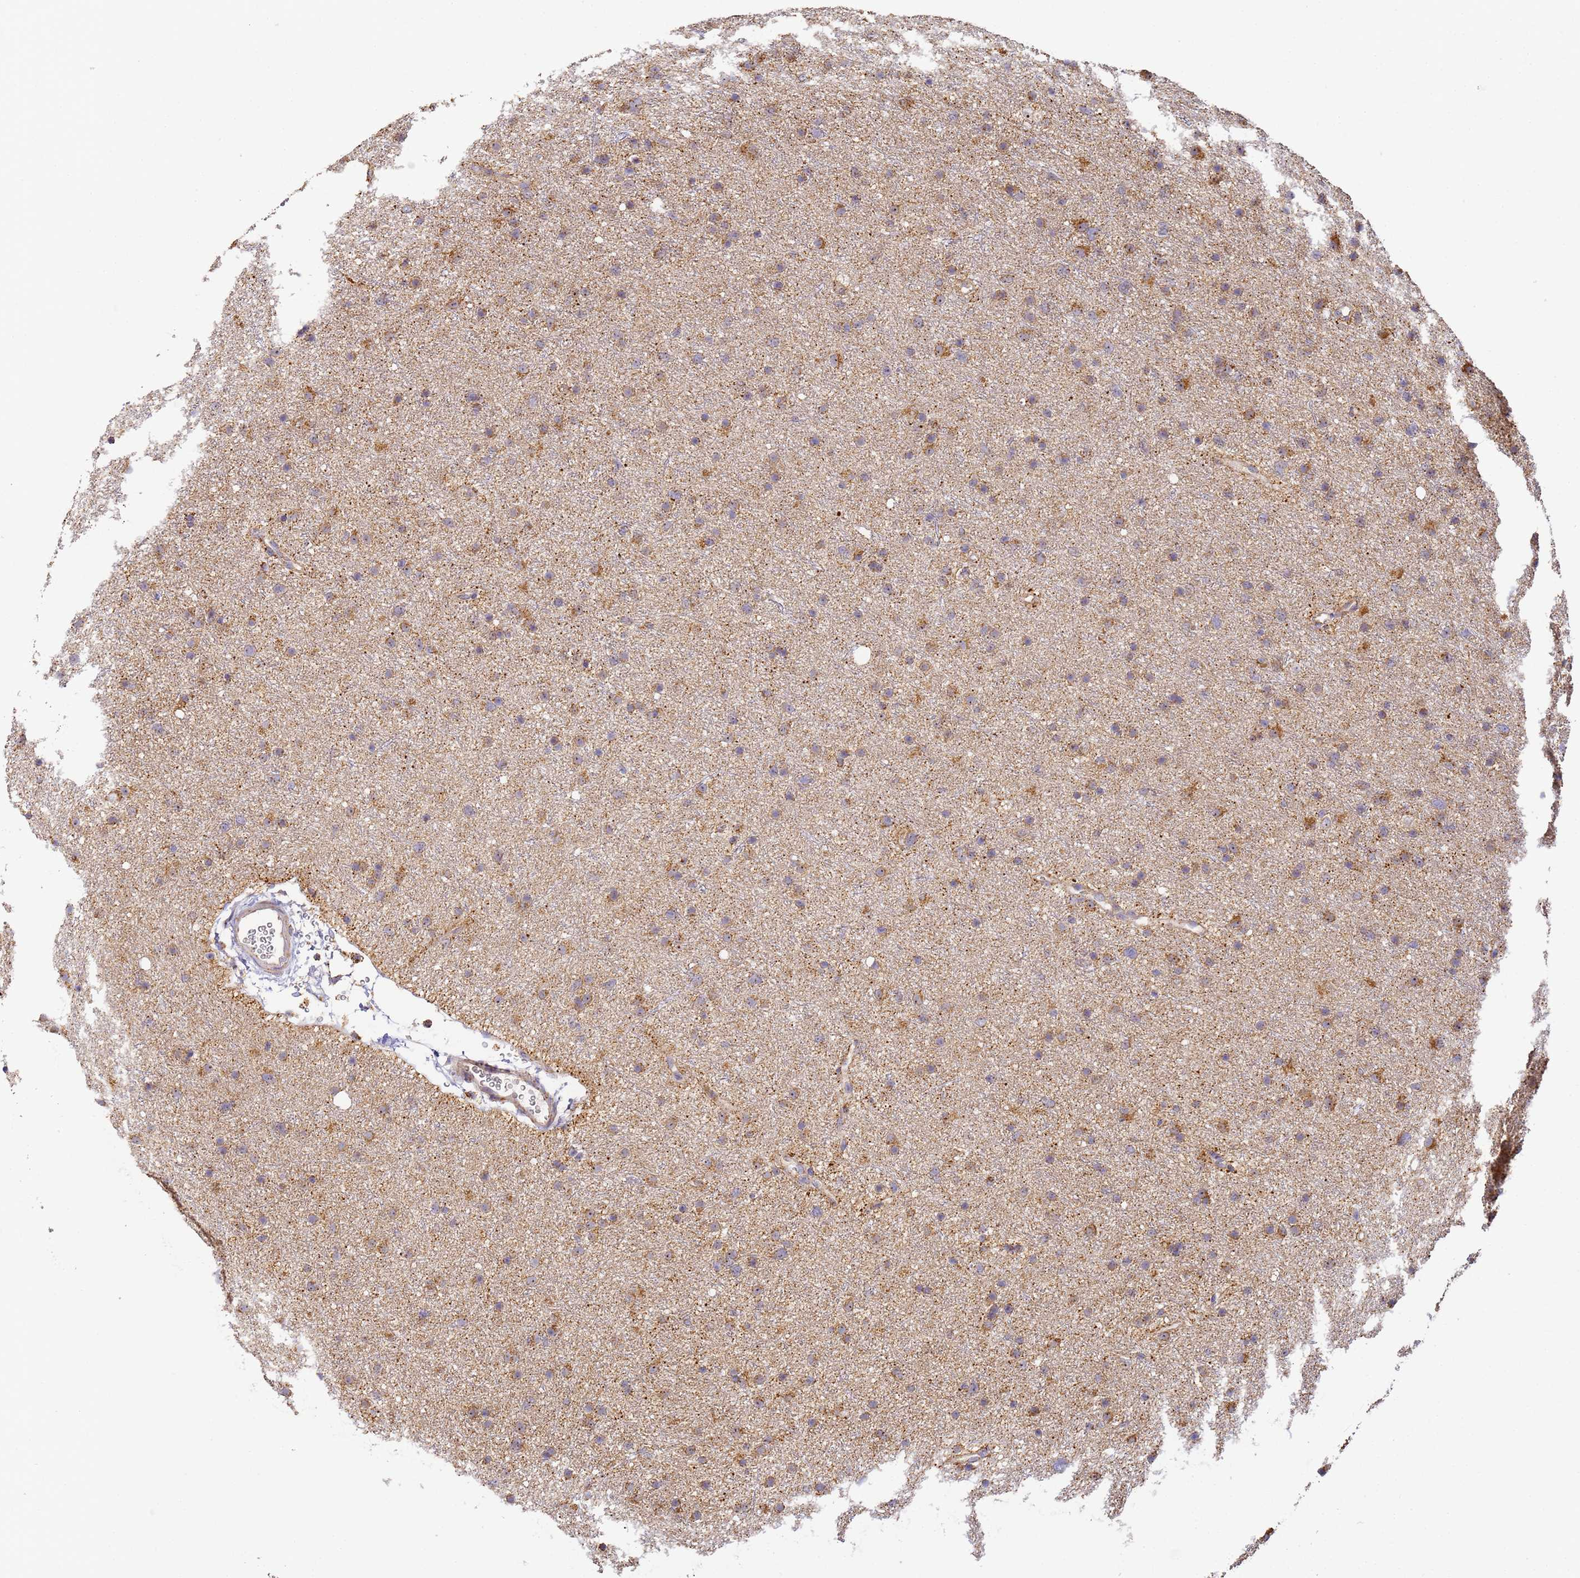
{"staining": {"intensity": "moderate", "quantity": "25%-75%", "location": "cytoplasmic/membranous"}, "tissue": "glioma", "cell_type": "Tumor cells", "image_type": "cancer", "snomed": [{"axis": "morphology", "description": "Glioma, malignant, Low grade"}, {"axis": "topography", "description": "Cerebral cortex"}], "caption": "The immunohistochemical stain labels moderate cytoplasmic/membranous staining in tumor cells of low-grade glioma (malignant) tissue.", "gene": "FRG2C", "patient": {"sex": "female", "age": 39}}